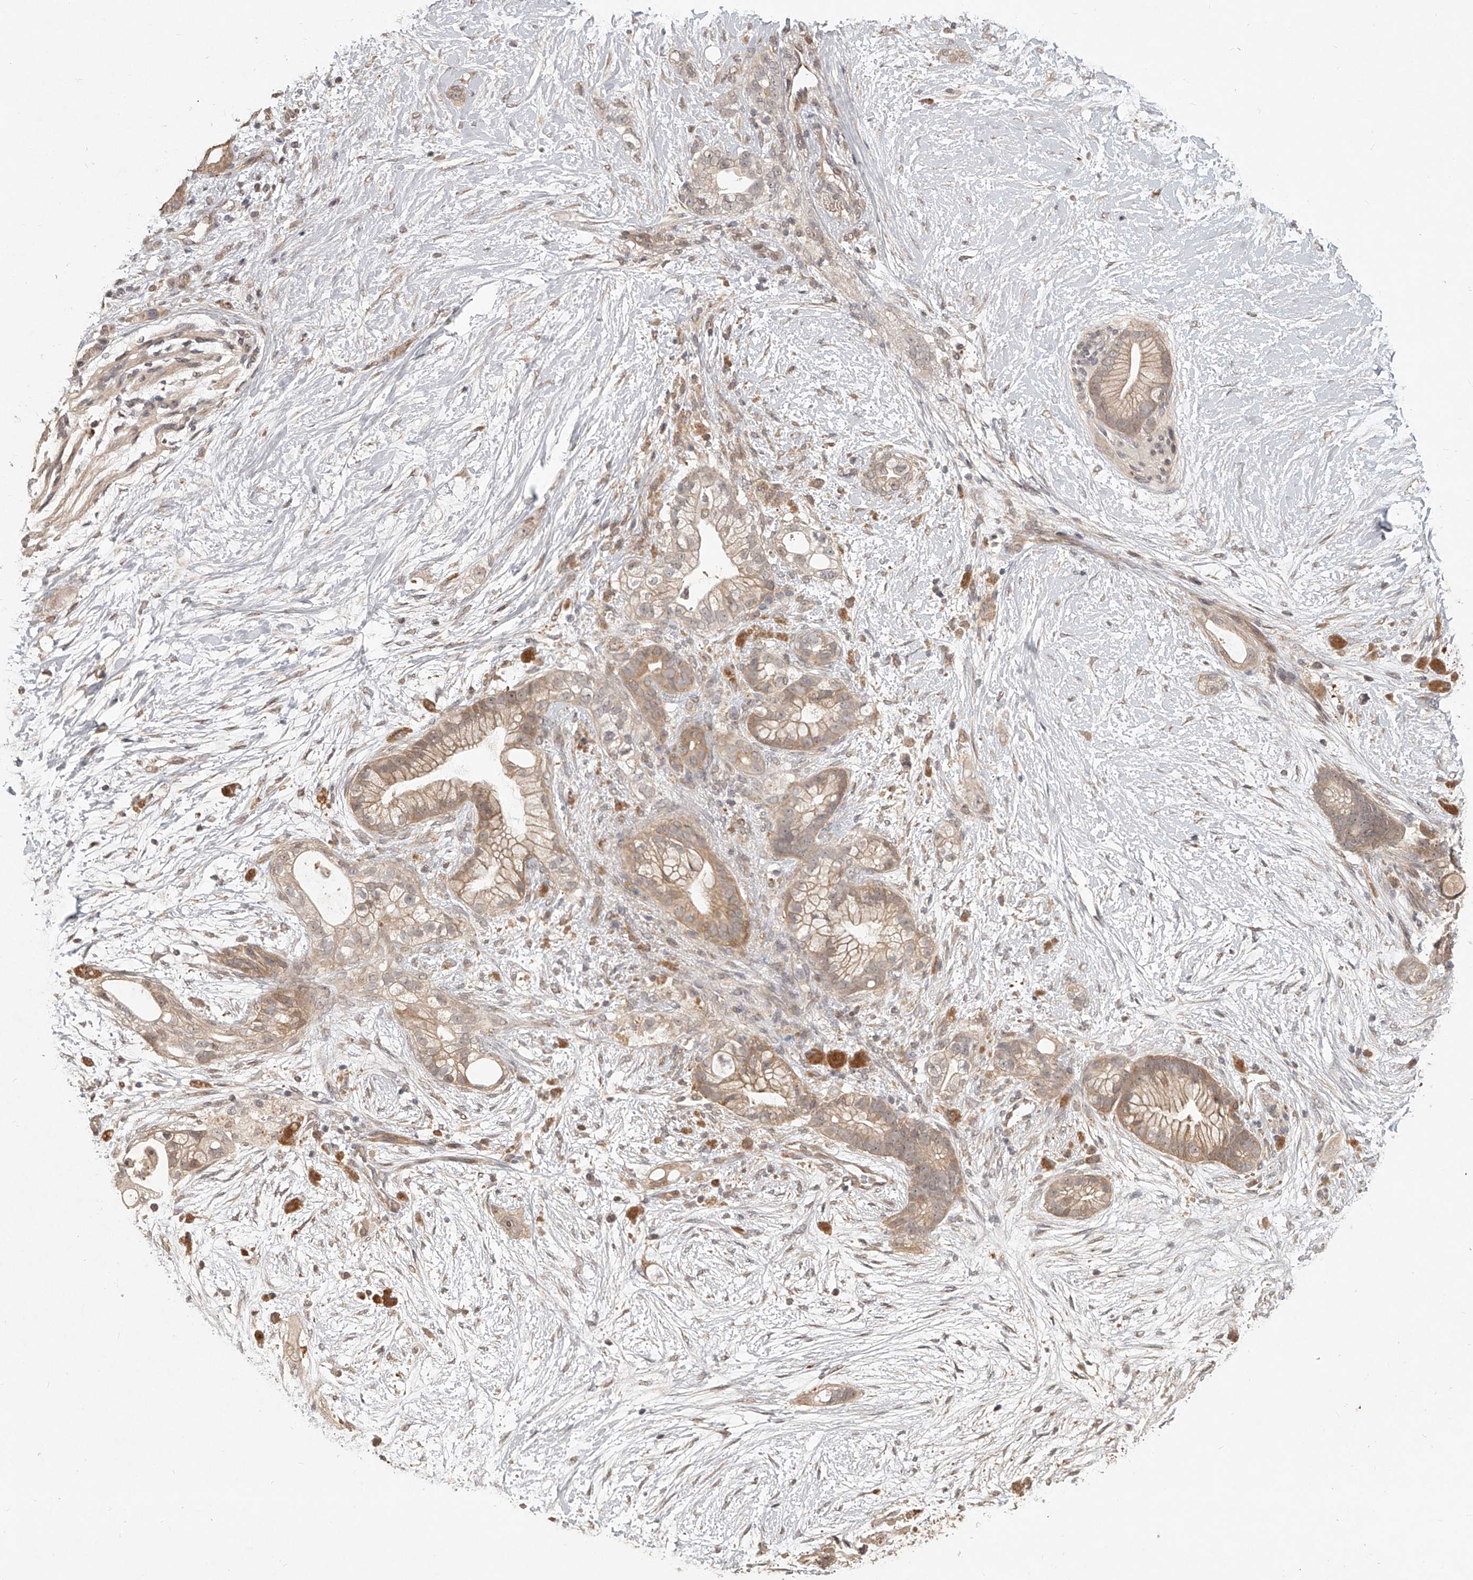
{"staining": {"intensity": "weak", "quantity": ">75%", "location": "cytoplasmic/membranous"}, "tissue": "pancreatic cancer", "cell_type": "Tumor cells", "image_type": "cancer", "snomed": [{"axis": "morphology", "description": "Adenocarcinoma, NOS"}, {"axis": "topography", "description": "Pancreas"}], "caption": "IHC micrograph of neoplastic tissue: human adenocarcinoma (pancreatic) stained using immunohistochemistry exhibits low levels of weak protein expression localized specifically in the cytoplasmic/membranous of tumor cells, appearing as a cytoplasmic/membranous brown color.", "gene": "SLC37A1", "patient": {"sex": "male", "age": 53}}